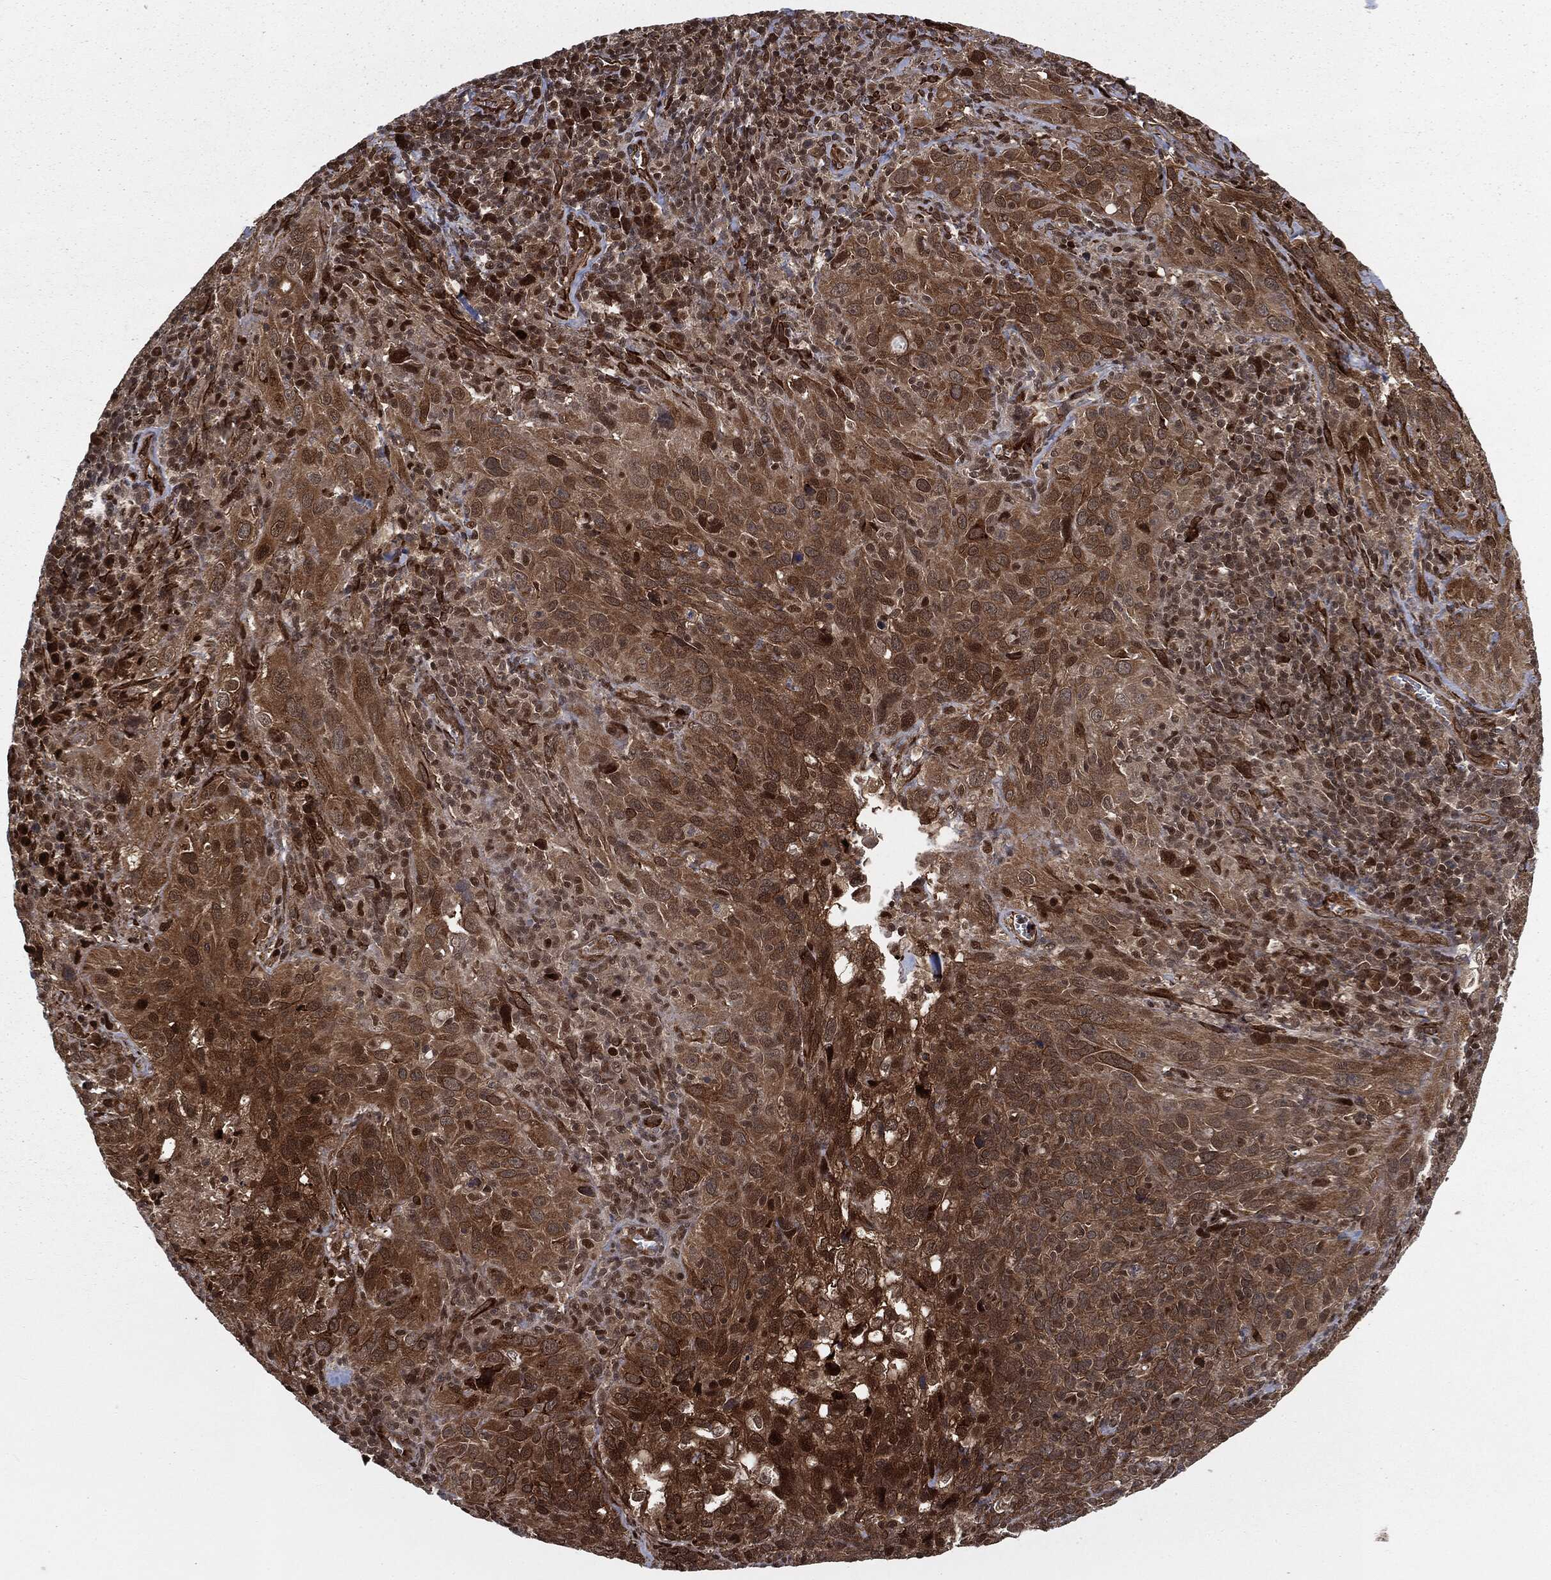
{"staining": {"intensity": "moderate", "quantity": "25%-75%", "location": "cytoplasmic/membranous,nuclear"}, "tissue": "cervical cancer", "cell_type": "Tumor cells", "image_type": "cancer", "snomed": [{"axis": "morphology", "description": "Squamous cell carcinoma, NOS"}, {"axis": "topography", "description": "Cervix"}], "caption": "Immunohistochemistry (IHC) of cervical squamous cell carcinoma shows medium levels of moderate cytoplasmic/membranous and nuclear positivity in about 25%-75% of tumor cells.", "gene": "RANBP9", "patient": {"sex": "female", "age": 51}}